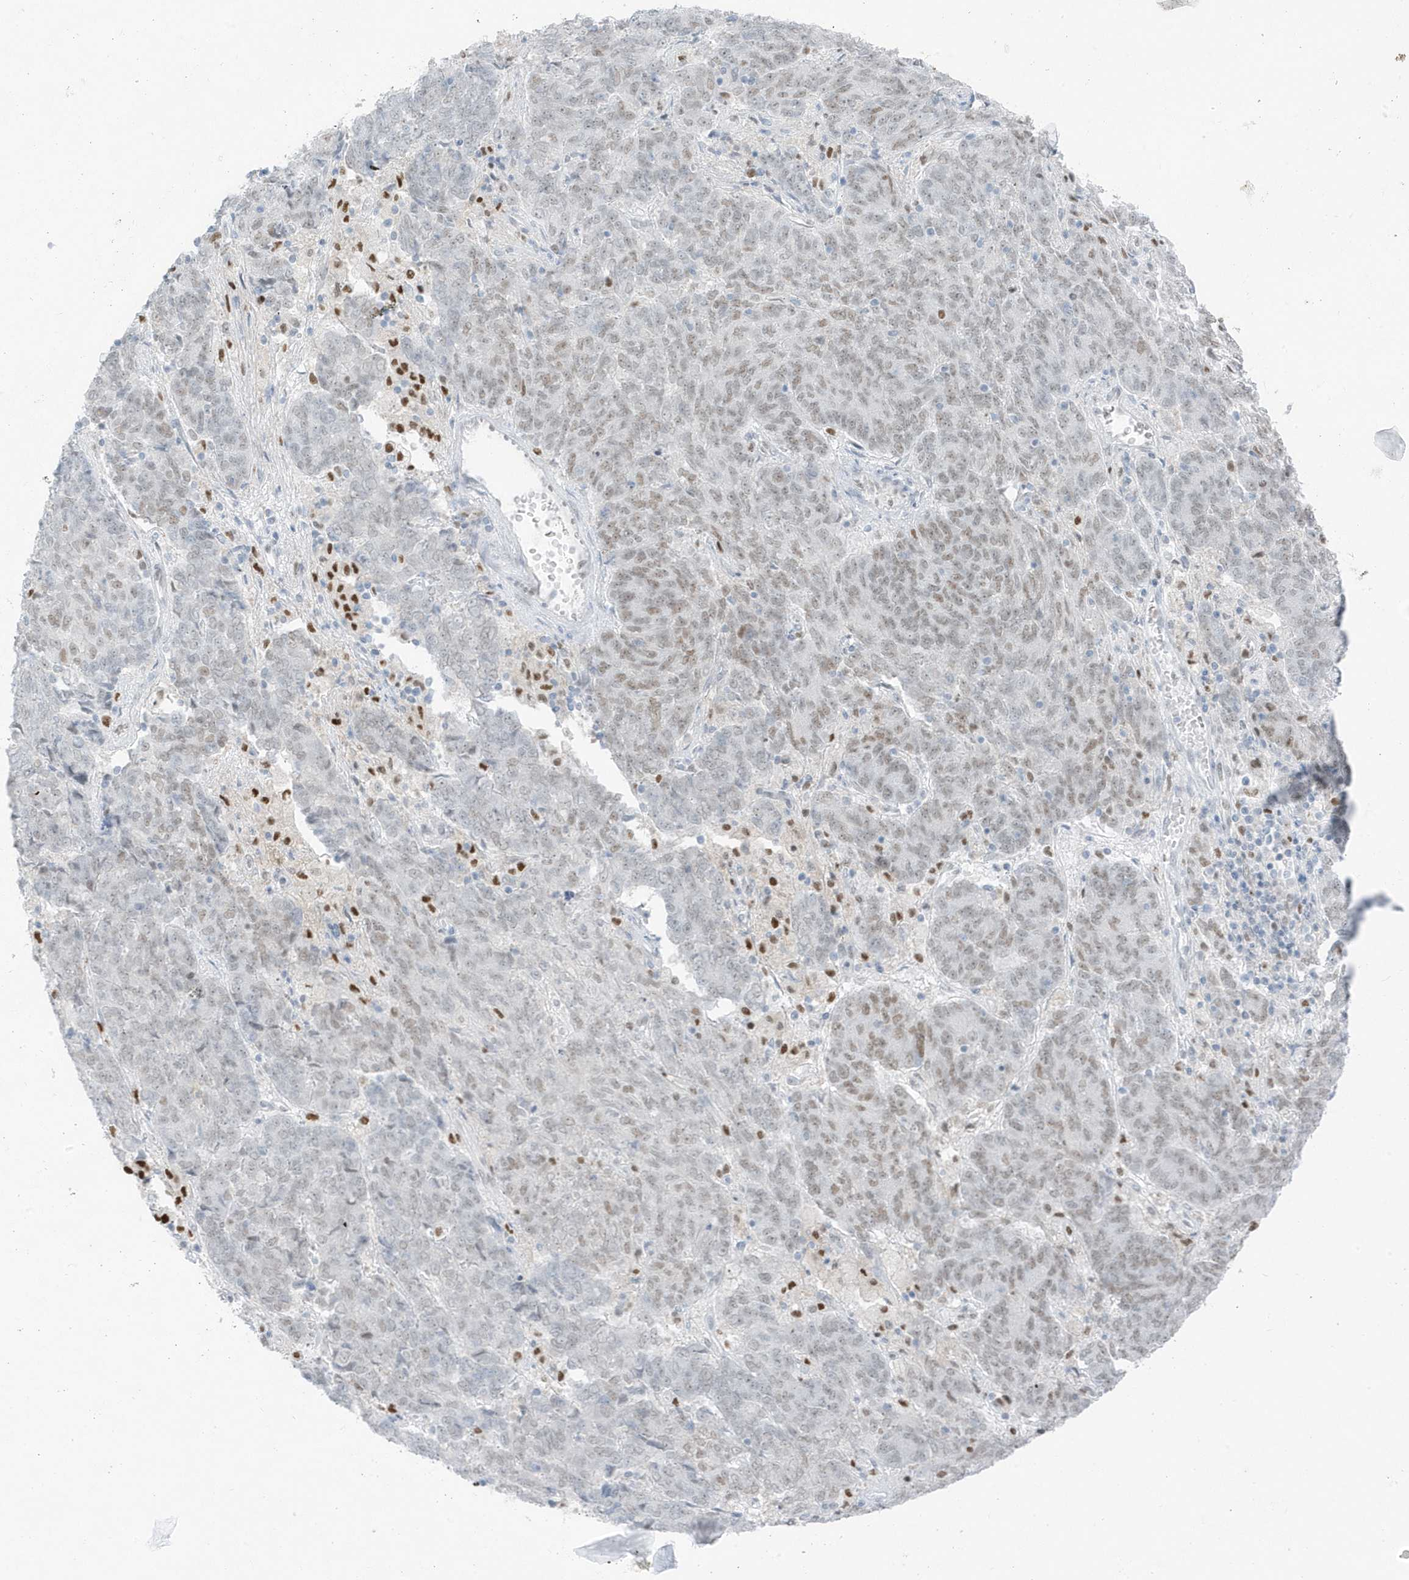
{"staining": {"intensity": "weak", "quantity": "25%-75%", "location": "nuclear"}, "tissue": "endometrial cancer", "cell_type": "Tumor cells", "image_type": "cancer", "snomed": [{"axis": "morphology", "description": "Adenocarcinoma, NOS"}, {"axis": "topography", "description": "Endometrium"}], "caption": "Endometrial cancer (adenocarcinoma) tissue displays weak nuclear staining in about 25%-75% of tumor cells", "gene": "SMIM34", "patient": {"sex": "female", "age": 80}}